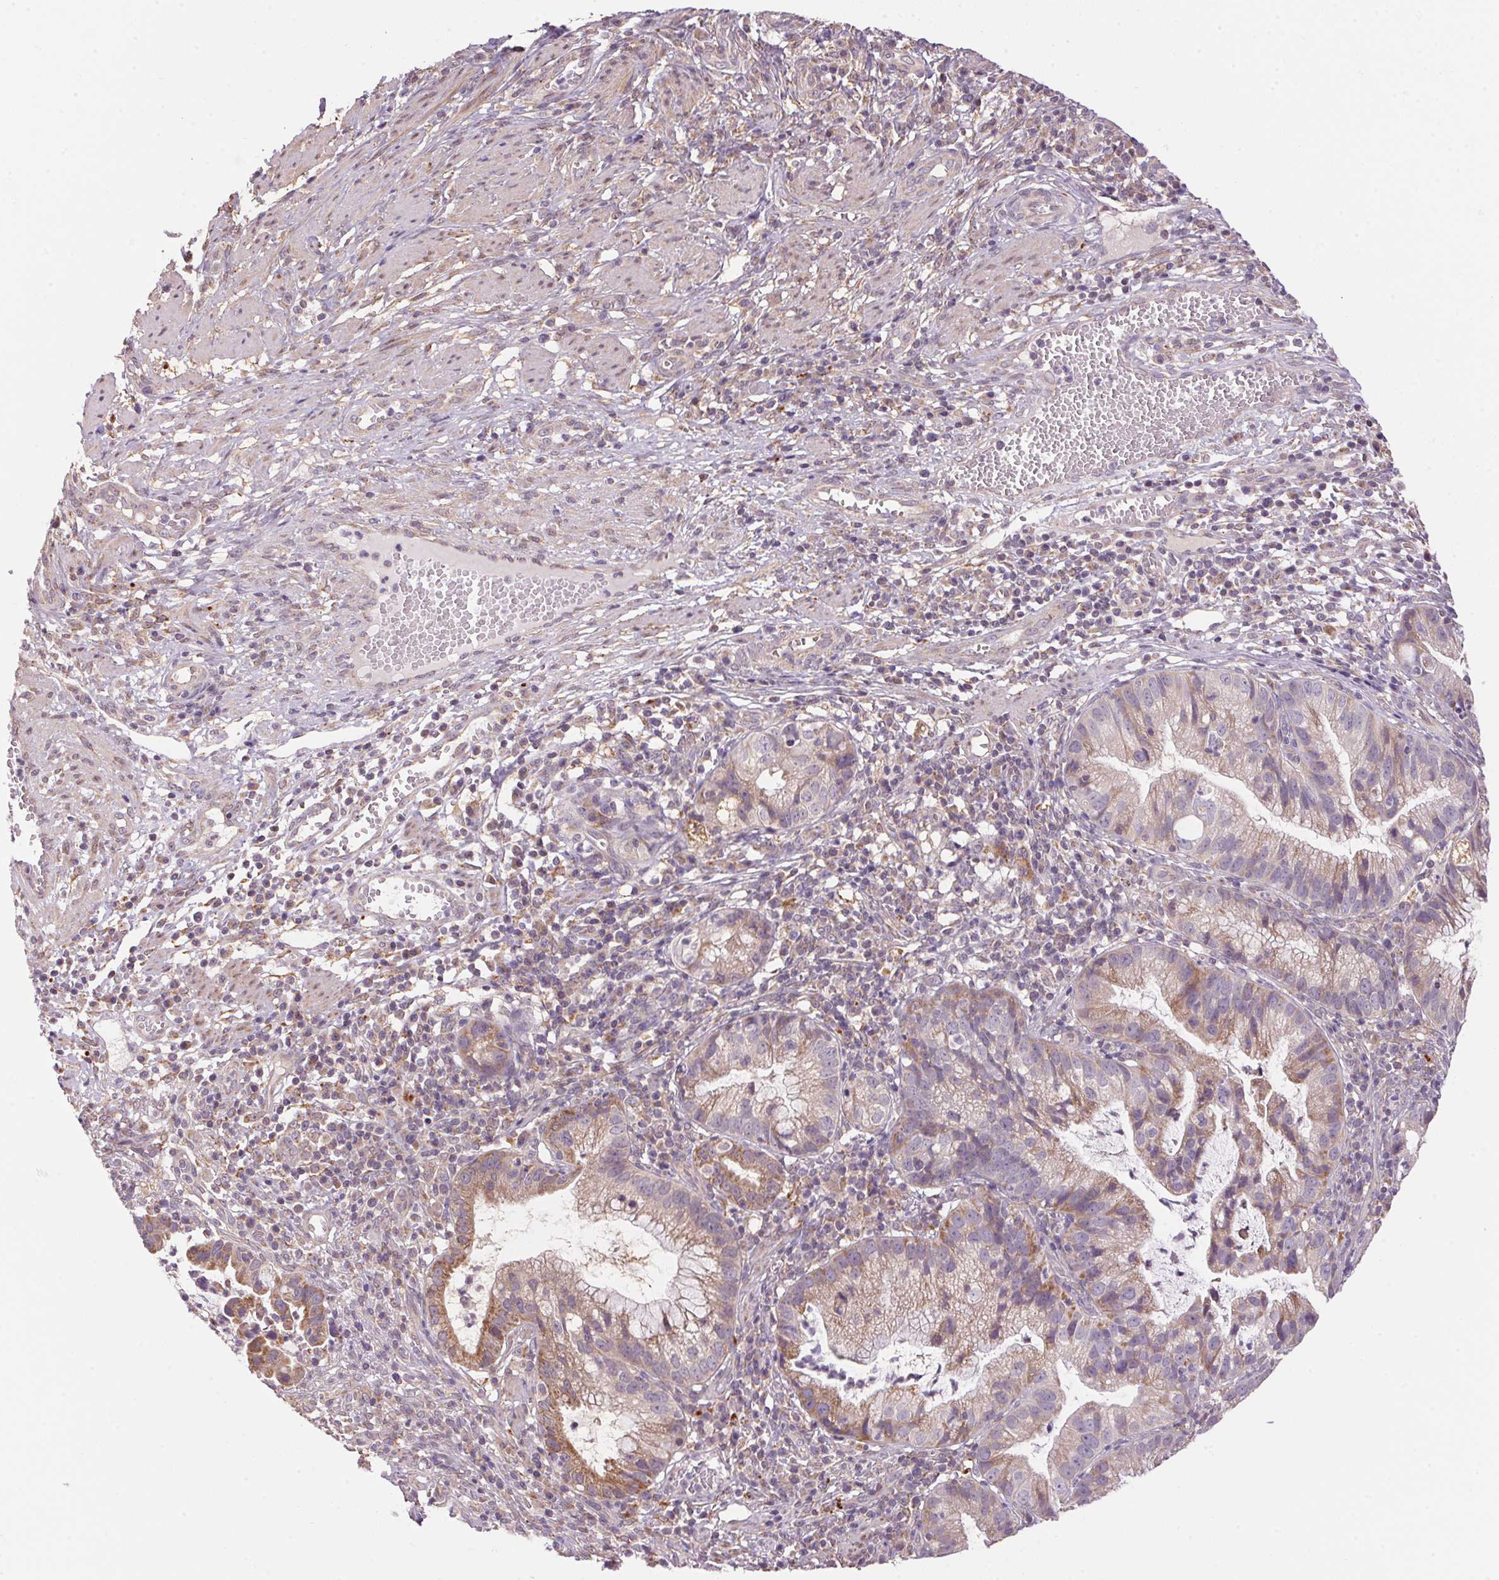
{"staining": {"intensity": "moderate", "quantity": ">75%", "location": "cytoplasmic/membranous"}, "tissue": "cervical cancer", "cell_type": "Tumor cells", "image_type": "cancer", "snomed": [{"axis": "morphology", "description": "Adenocarcinoma, NOS"}, {"axis": "topography", "description": "Cervix"}], "caption": "Tumor cells demonstrate moderate cytoplasmic/membranous expression in about >75% of cells in cervical cancer (adenocarcinoma).", "gene": "ADH5", "patient": {"sex": "female", "age": 34}}